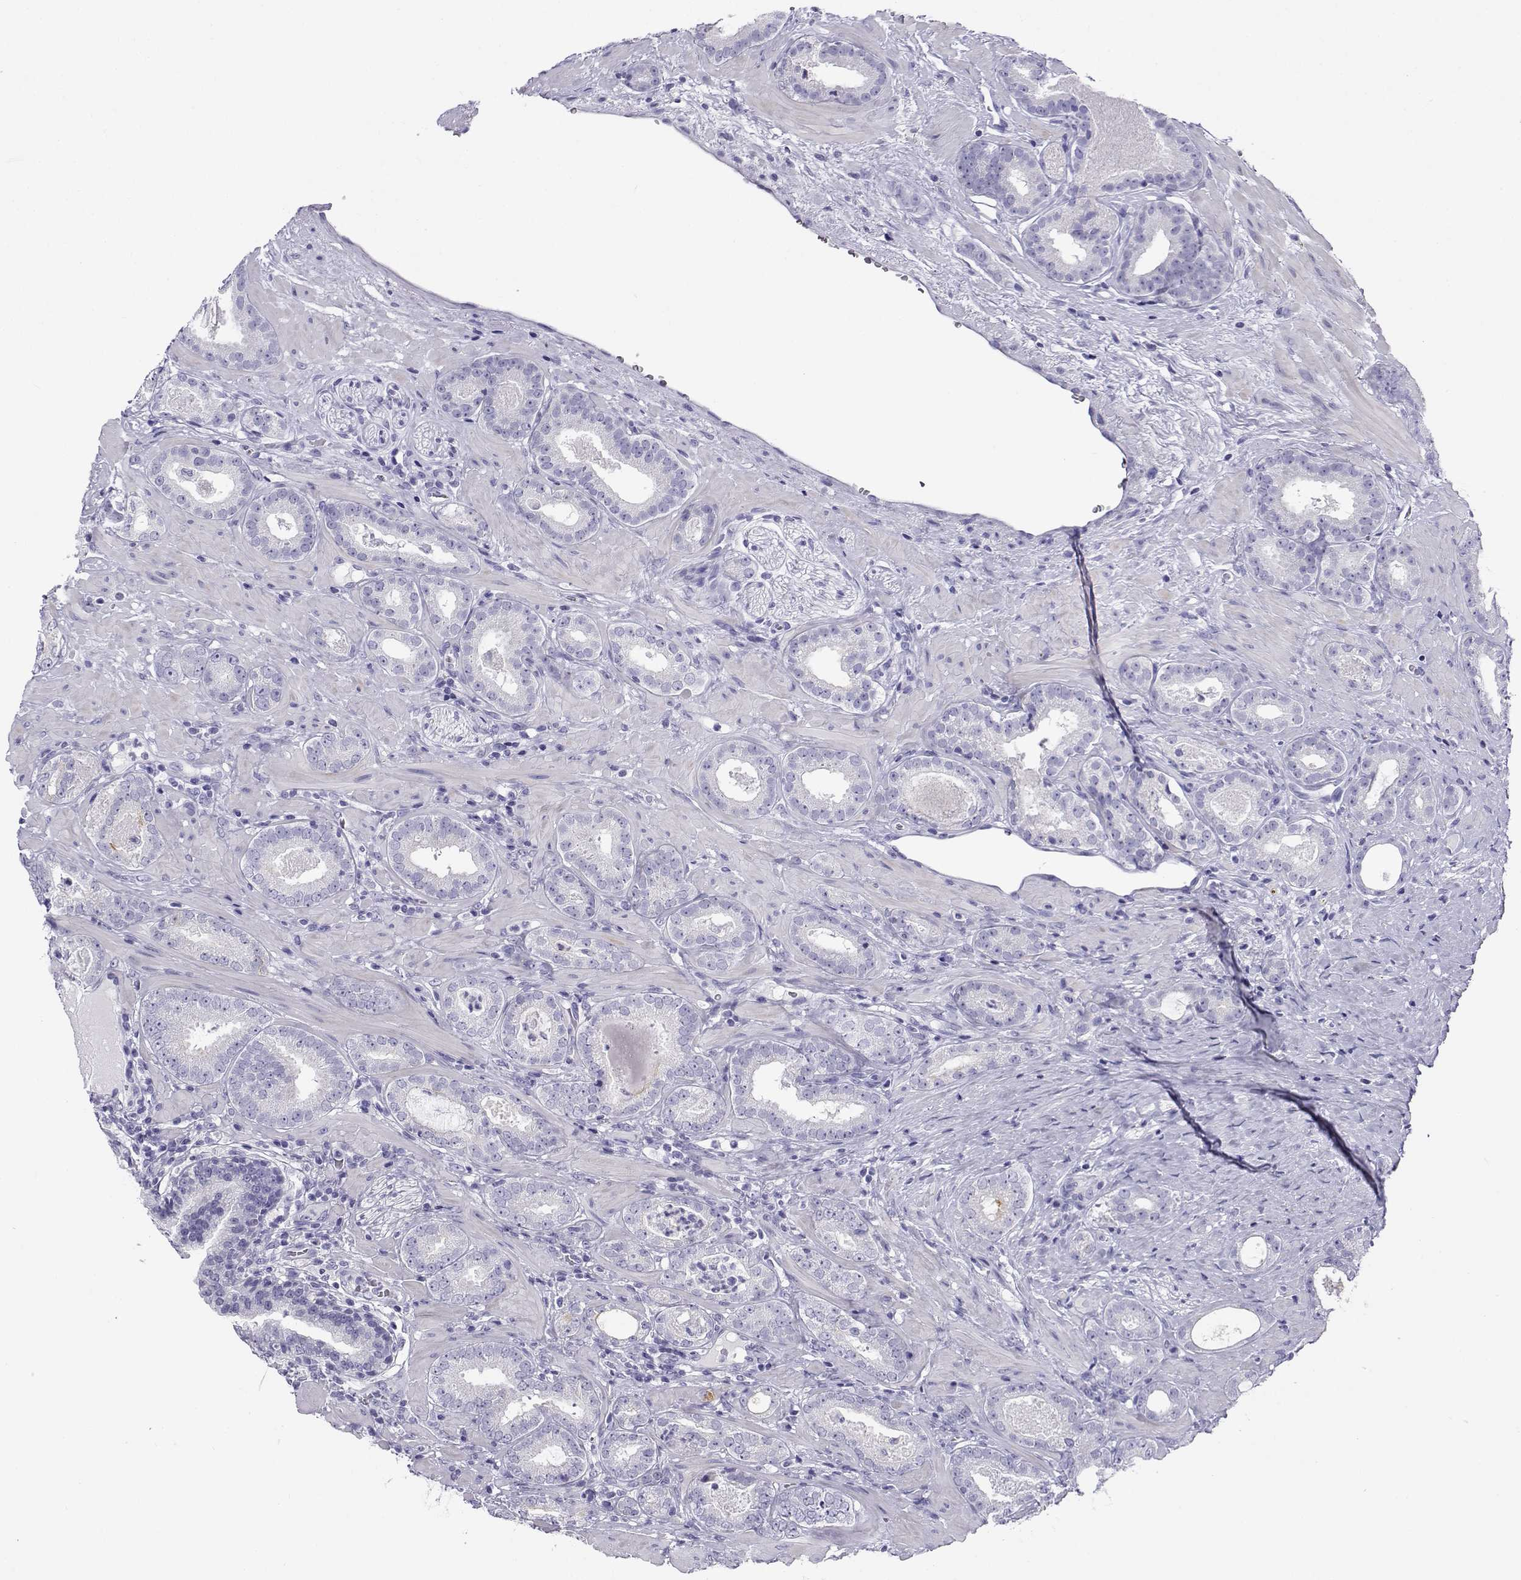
{"staining": {"intensity": "negative", "quantity": "none", "location": "none"}, "tissue": "prostate cancer", "cell_type": "Tumor cells", "image_type": "cancer", "snomed": [{"axis": "morphology", "description": "Adenocarcinoma, Low grade"}, {"axis": "topography", "description": "Prostate"}], "caption": "An immunohistochemistry (IHC) image of prostate cancer (low-grade adenocarcinoma) is shown. There is no staining in tumor cells of prostate cancer (low-grade adenocarcinoma). The staining is performed using DAB (3,3'-diaminobenzidine) brown chromogen with nuclei counter-stained in using hematoxylin.", "gene": "CABS1", "patient": {"sex": "male", "age": 60}}